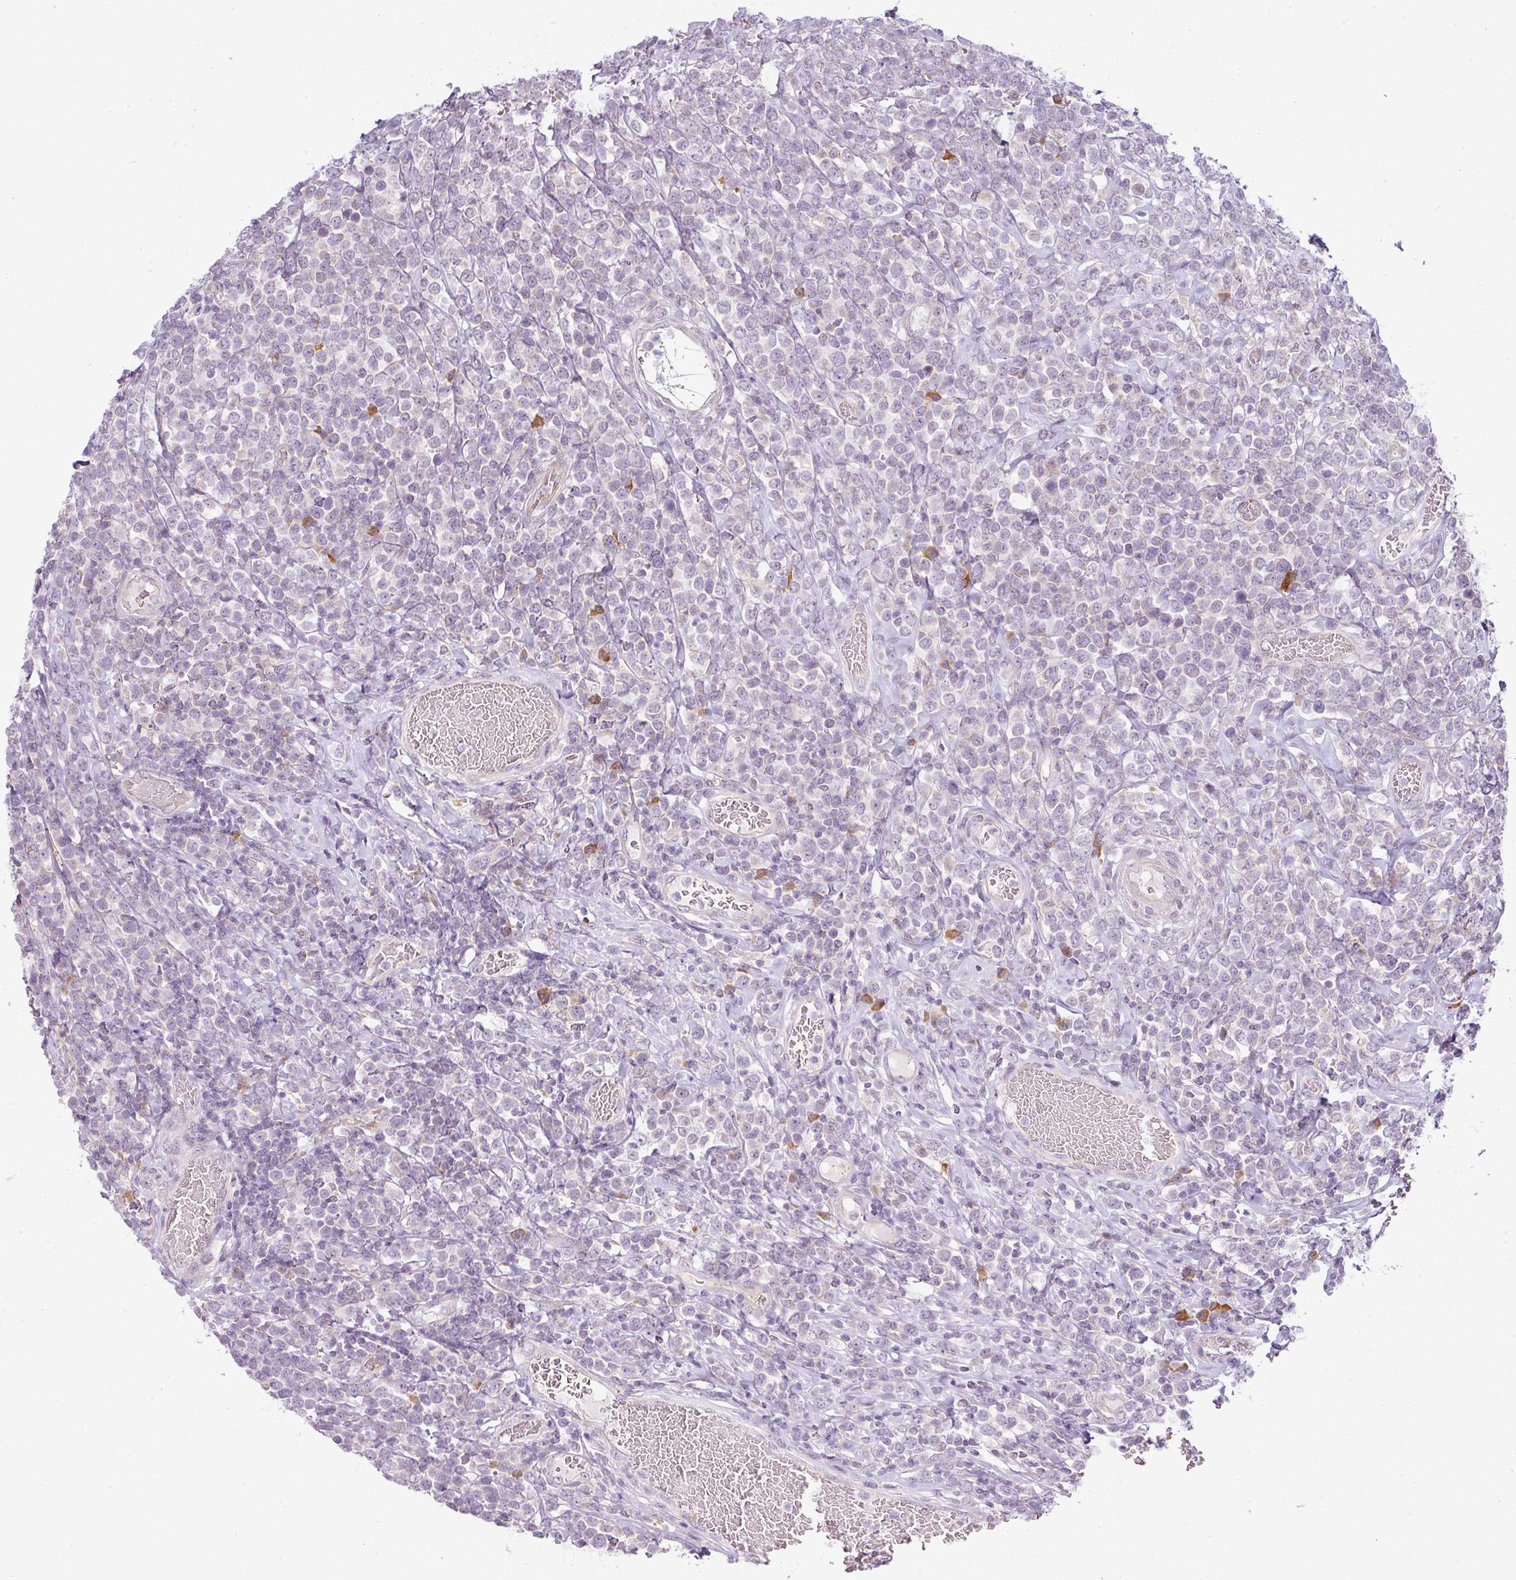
{"staining": {"intensity": "negative", "quantity": "none", "location": "none"}, "tissue": "lymphoma", "cell_type": "Tumor cells", "image_type": "cancer", "snomed": [{"axis": "morphology", "description": "Malignant lymphoma, non-Hodgkin's type, High grade"}, {"axis": "topography", "description": "Soft tissue"}], "caption": "Tumor cells are negative for brown protein staining in high-grade malignant lymphoma, non-Hodgkin's type.", "gene": "LY75", "patient": {"sex": "female", "age": 56}}